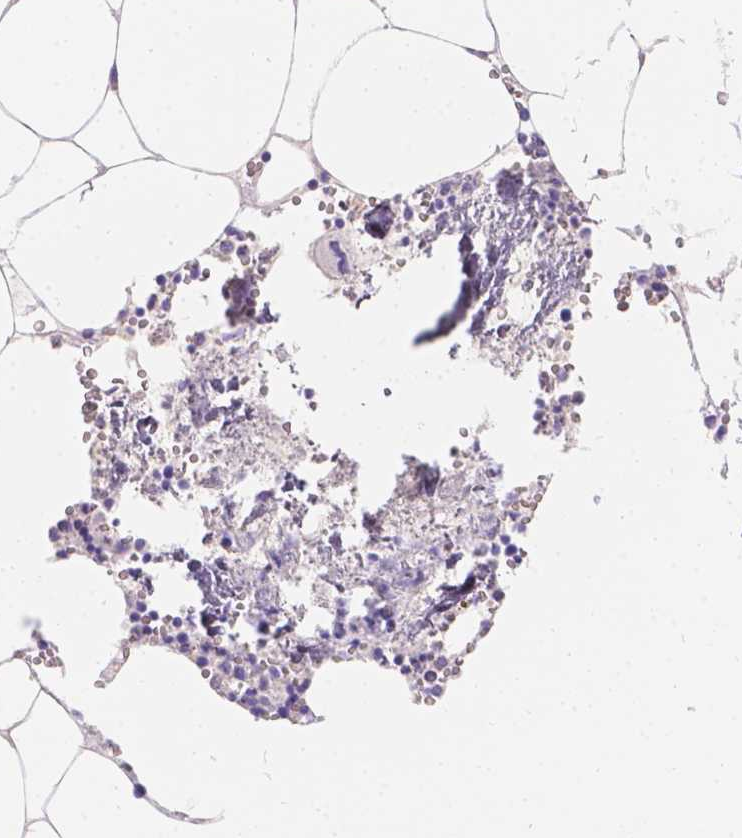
{"staining": {"intensity": "negative", "quantity": "none", "location": "none"}, "tissue": "bone marrow", "cell_type": "Hematopoietic cells", "image_type": "normal", "snomed": [{"axis": "morphology", "description": "Normal tissue, NOS"}, {"axis": "topography", "description": "Bone marrow"}], "caption": "Photomicrograph shows no protein positivity in hematopoietic cells of benign bone marrow.", "gene": "GNRHR", "patient": {"sex": "male", "age": 54}}